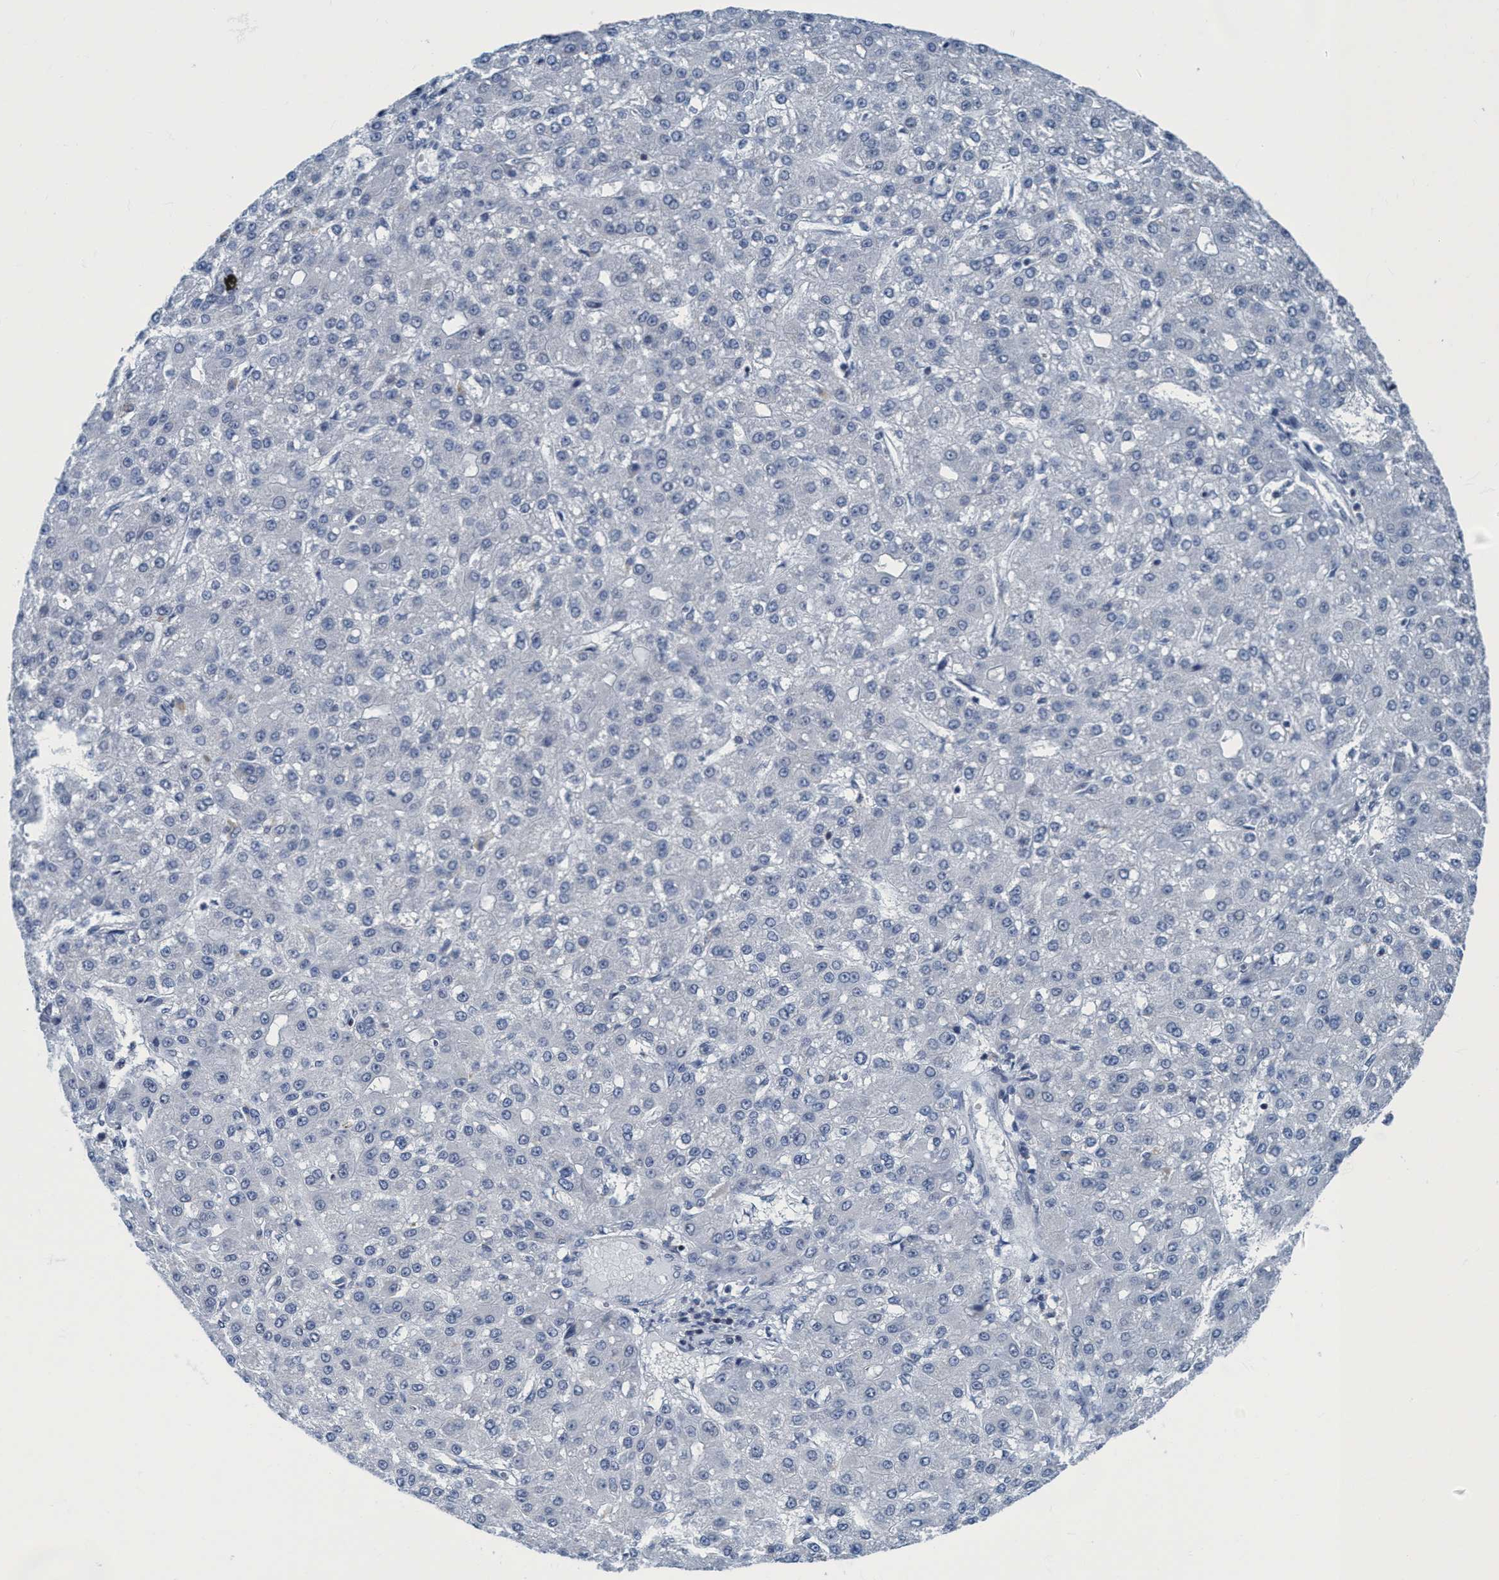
{"staining": {"intensity": "negative", "quantity": "none", "location": "none"}, "tissue": "liver cancer", "cell_type": "Tumor cells", "image_type": "cancer", "snomed": [{"axis": "morphology", "description": "Carcinoma, Hepatocellular, NOS"}, {"axis": "topography", "description": "Liver"}], "caption": "Immunohistochemistry photomicrograph of neoplastic tissue: liver cancer stained with DAB (3,3'-diaminobenzidine) exhibits no significant protein staining in tumor cells.", "gene": "DNAI1", "patient": {"sex": "male", "age": 67}}